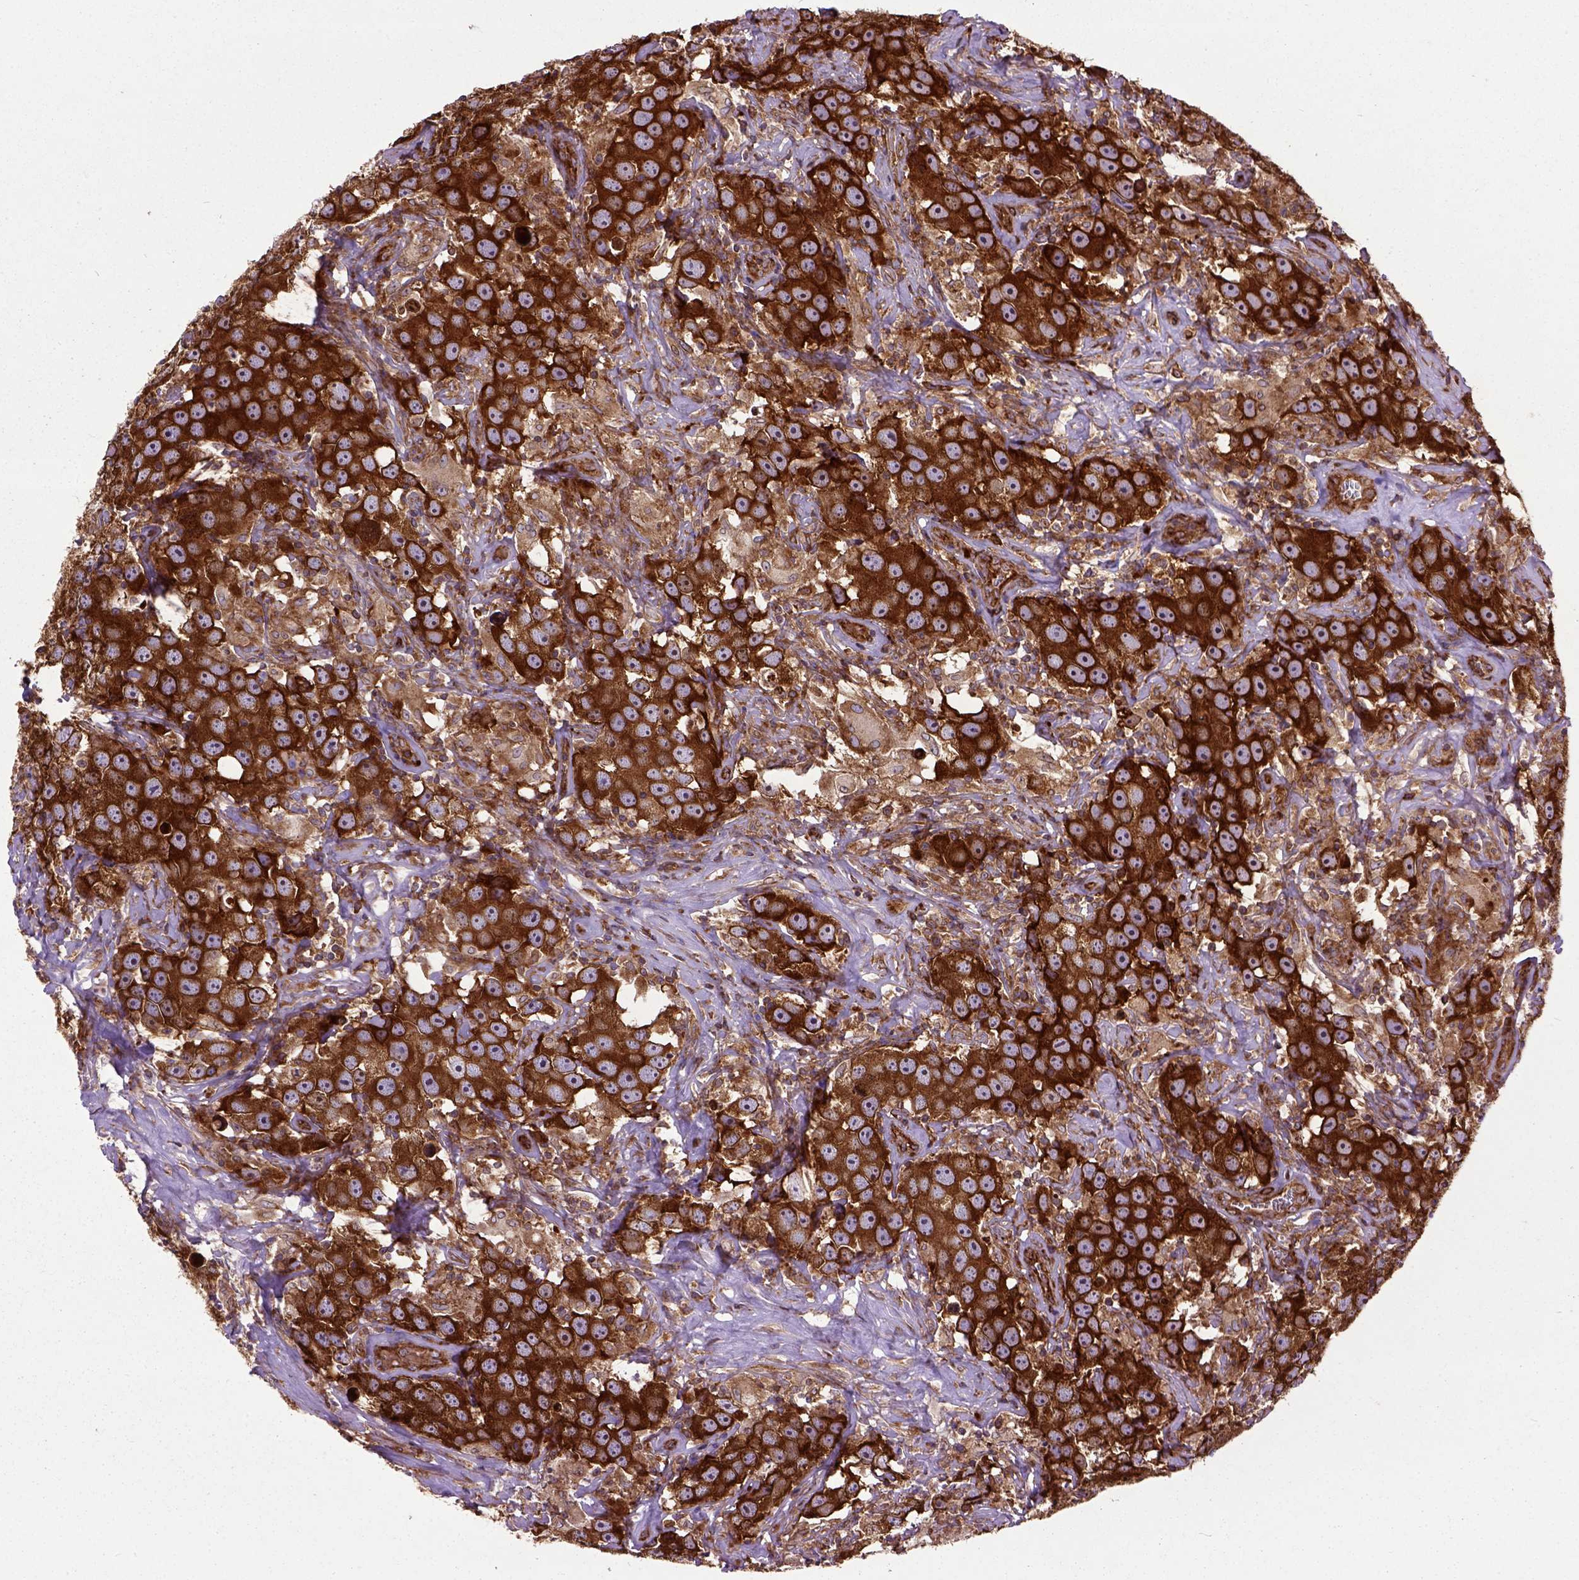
{"staining": {"intensity": "strong", "quantity": ">75%", "location": "cytoplasmic/membranous"}, "tissue": "testis cancer", "cell_type": "Tumor cells", "image_type": "cancer", "snomed": [{"axis": "morphology", "description": "Seminoma, NOS"}, {"axis": "topography", "description": "Testis"}], "caption": "A high amount of strong cytoplasmic/membranous positivity is identified in approximately >75% of tumor cells in seminoma (testis) tissue.", "gene": "CAPRIN1", "patient": {"sex": "male", "age": 49}}